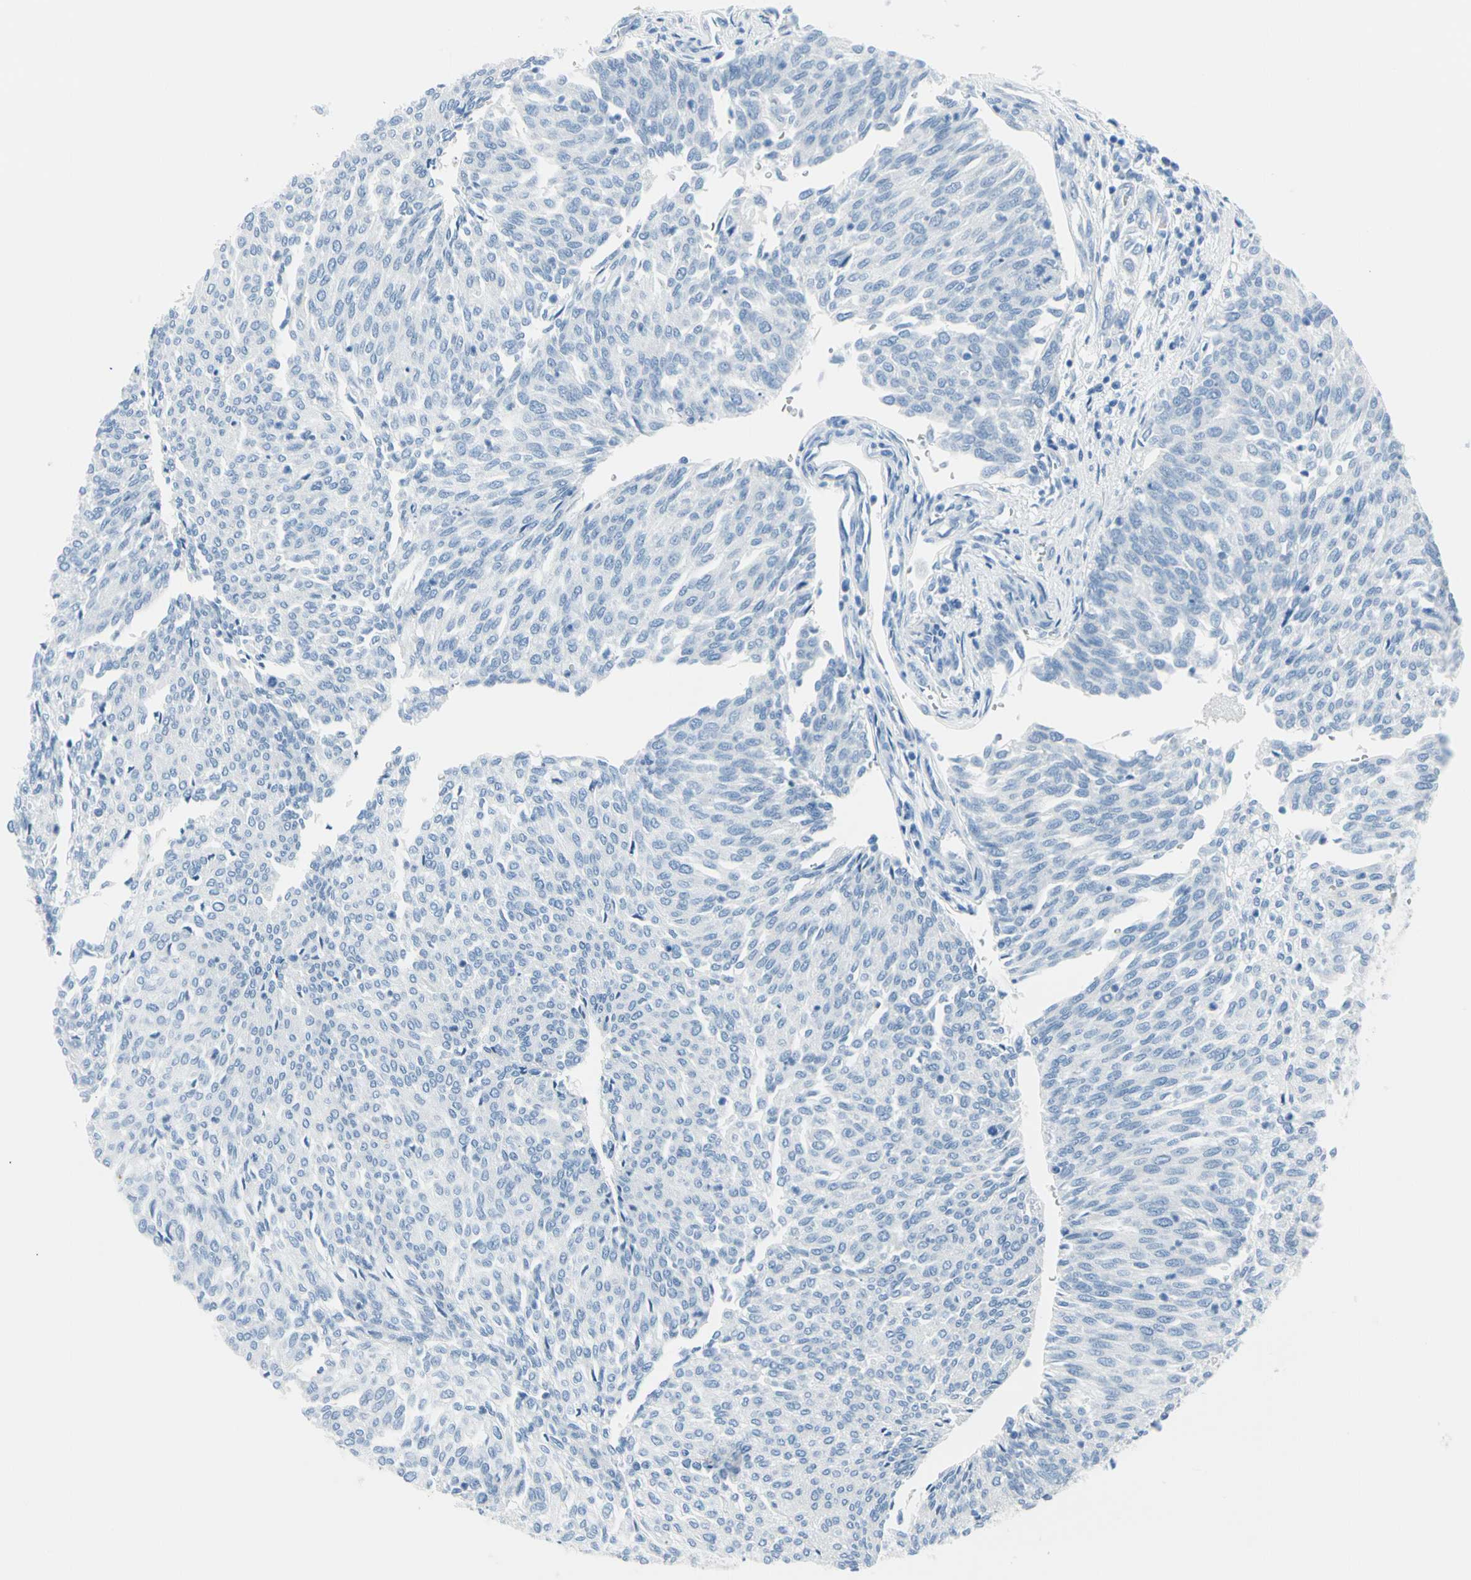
{"staining": {"intensity": "negative", "quantity": "none", "location": "none"}, "tissue": "urothelial cancer", "cell_type": "Tumor cells", "image_type": "cancer", "snomed": [{"axis": "morphology", "description": "Urothelial carcinoma, Low grade"}, {"axis": "topography", "description": "Urinary bladder"}], "caption": "Tumor cells show no significant protein staining in urothelial carcinoma (low-grade).", "gene": "TPO", "patient": {"sex": "female", "age": 79}}